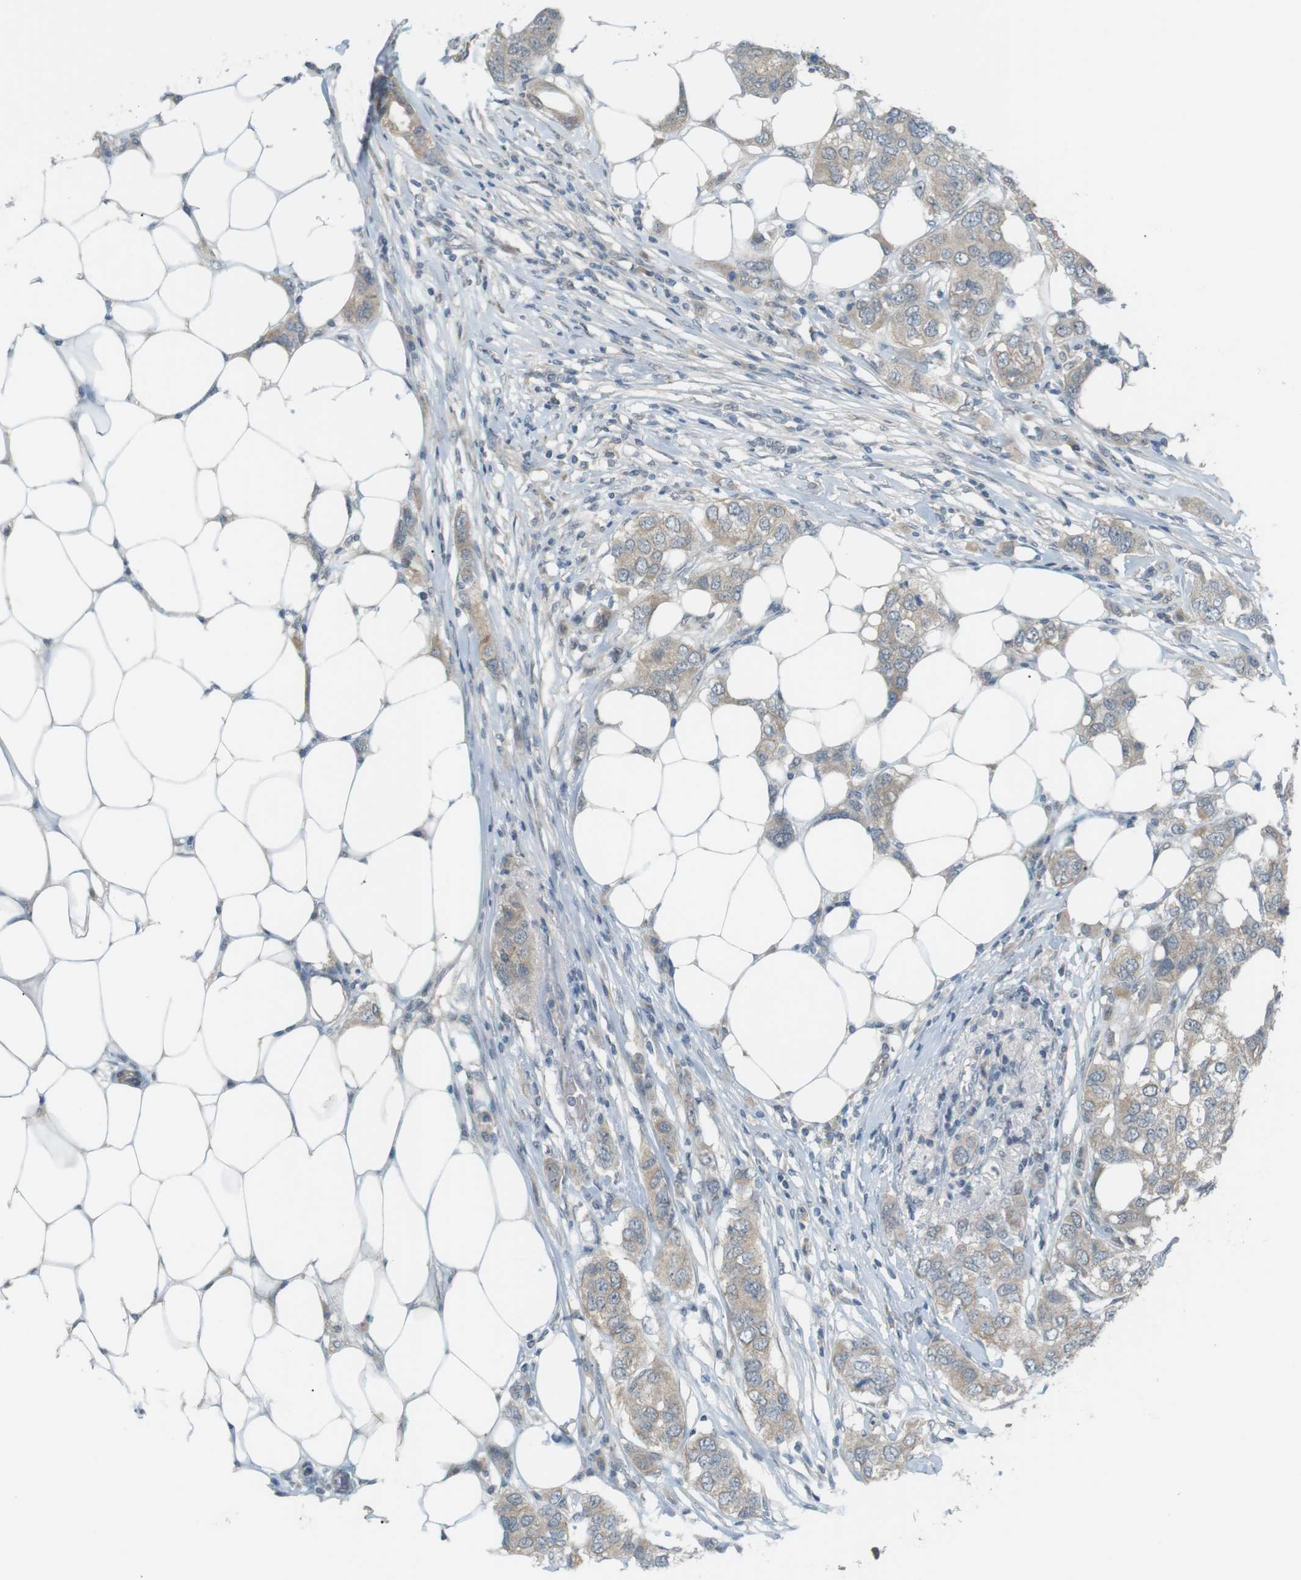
{"staining": {"intensity": "weak", "quantity": ">75%", "location": "cytoplasmic/membranous"}, "tissue": "breast cancer", "cell_type": "Tumor cells", "image_type": "cancer", "snomed": [{"axis": "morphology", "description": "Duct carcinoma"}, {"axis": "topography", "description": "Breast"}], "caption": "Weak cytoplasmic/membranous positivity for a protein is identified in about >75% of tumor cells of breast cancer using immunohistochemistry.", "gene": "RTN3", "patient": {"sex": "female", "age": 50}}